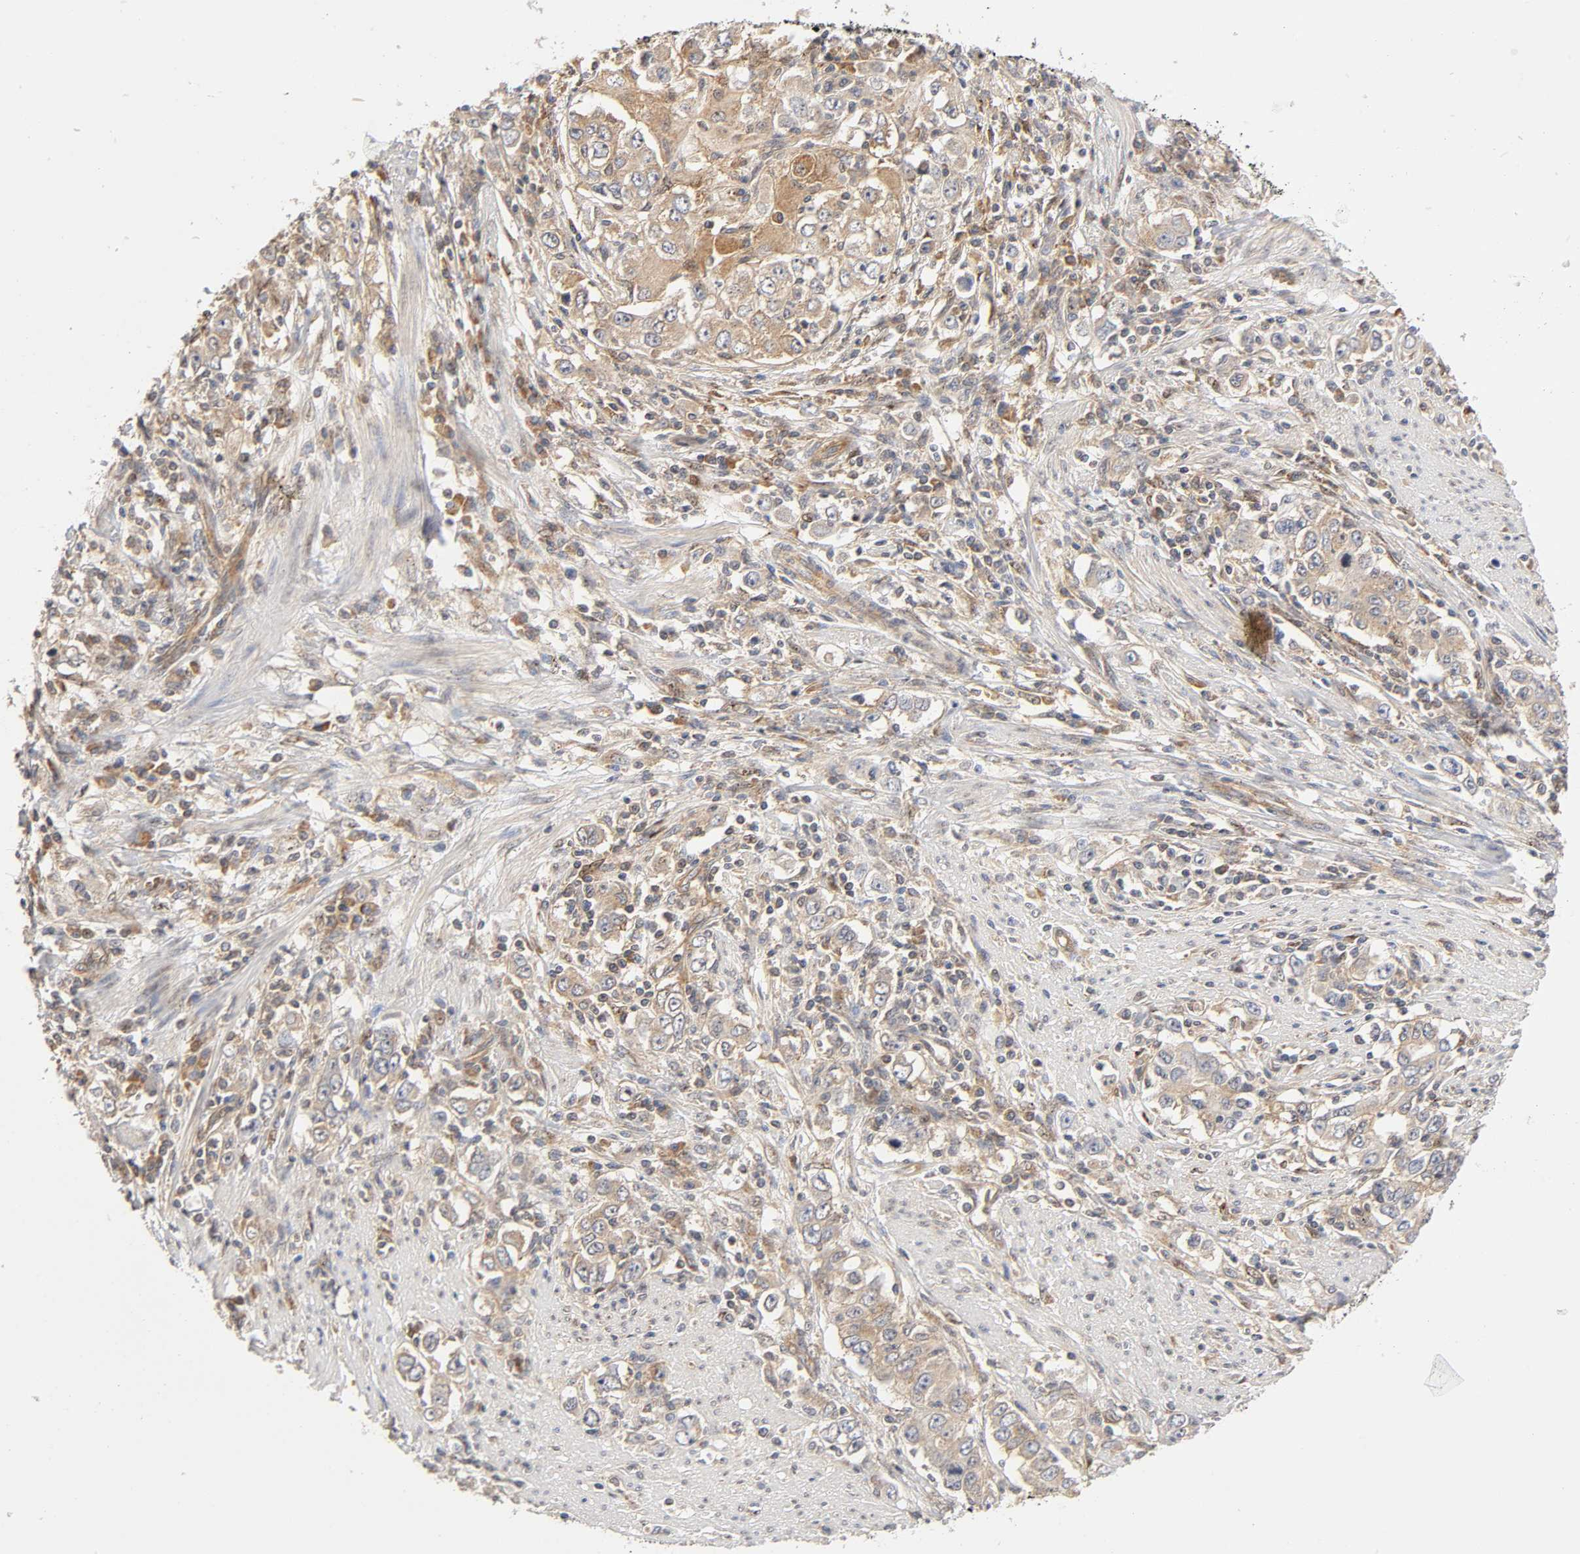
{"staining": {"intensity": "weak", "quantity": "25%-75%", "location": "cytoplasmic/membranous"}, "tissue": "stomach cancer", "cell_type": "Tumor cells", "image_type": "cancer", "snomed": [{"axis": "morphology", "description": "Adenocarcinoma, NOS"}, {"axis": "topography", "description": "Stomach, lower"}], "caption": "Stomach adenocarcinoma stained for a protein exhibits weak cytoplasmic/membranous positivity in tumor cells. (DAB IHC, brown staining for protein, blue staining for nuclei).", "gene": "PAFAH1B1", "patient": {"sex": "female", "age": 72}}